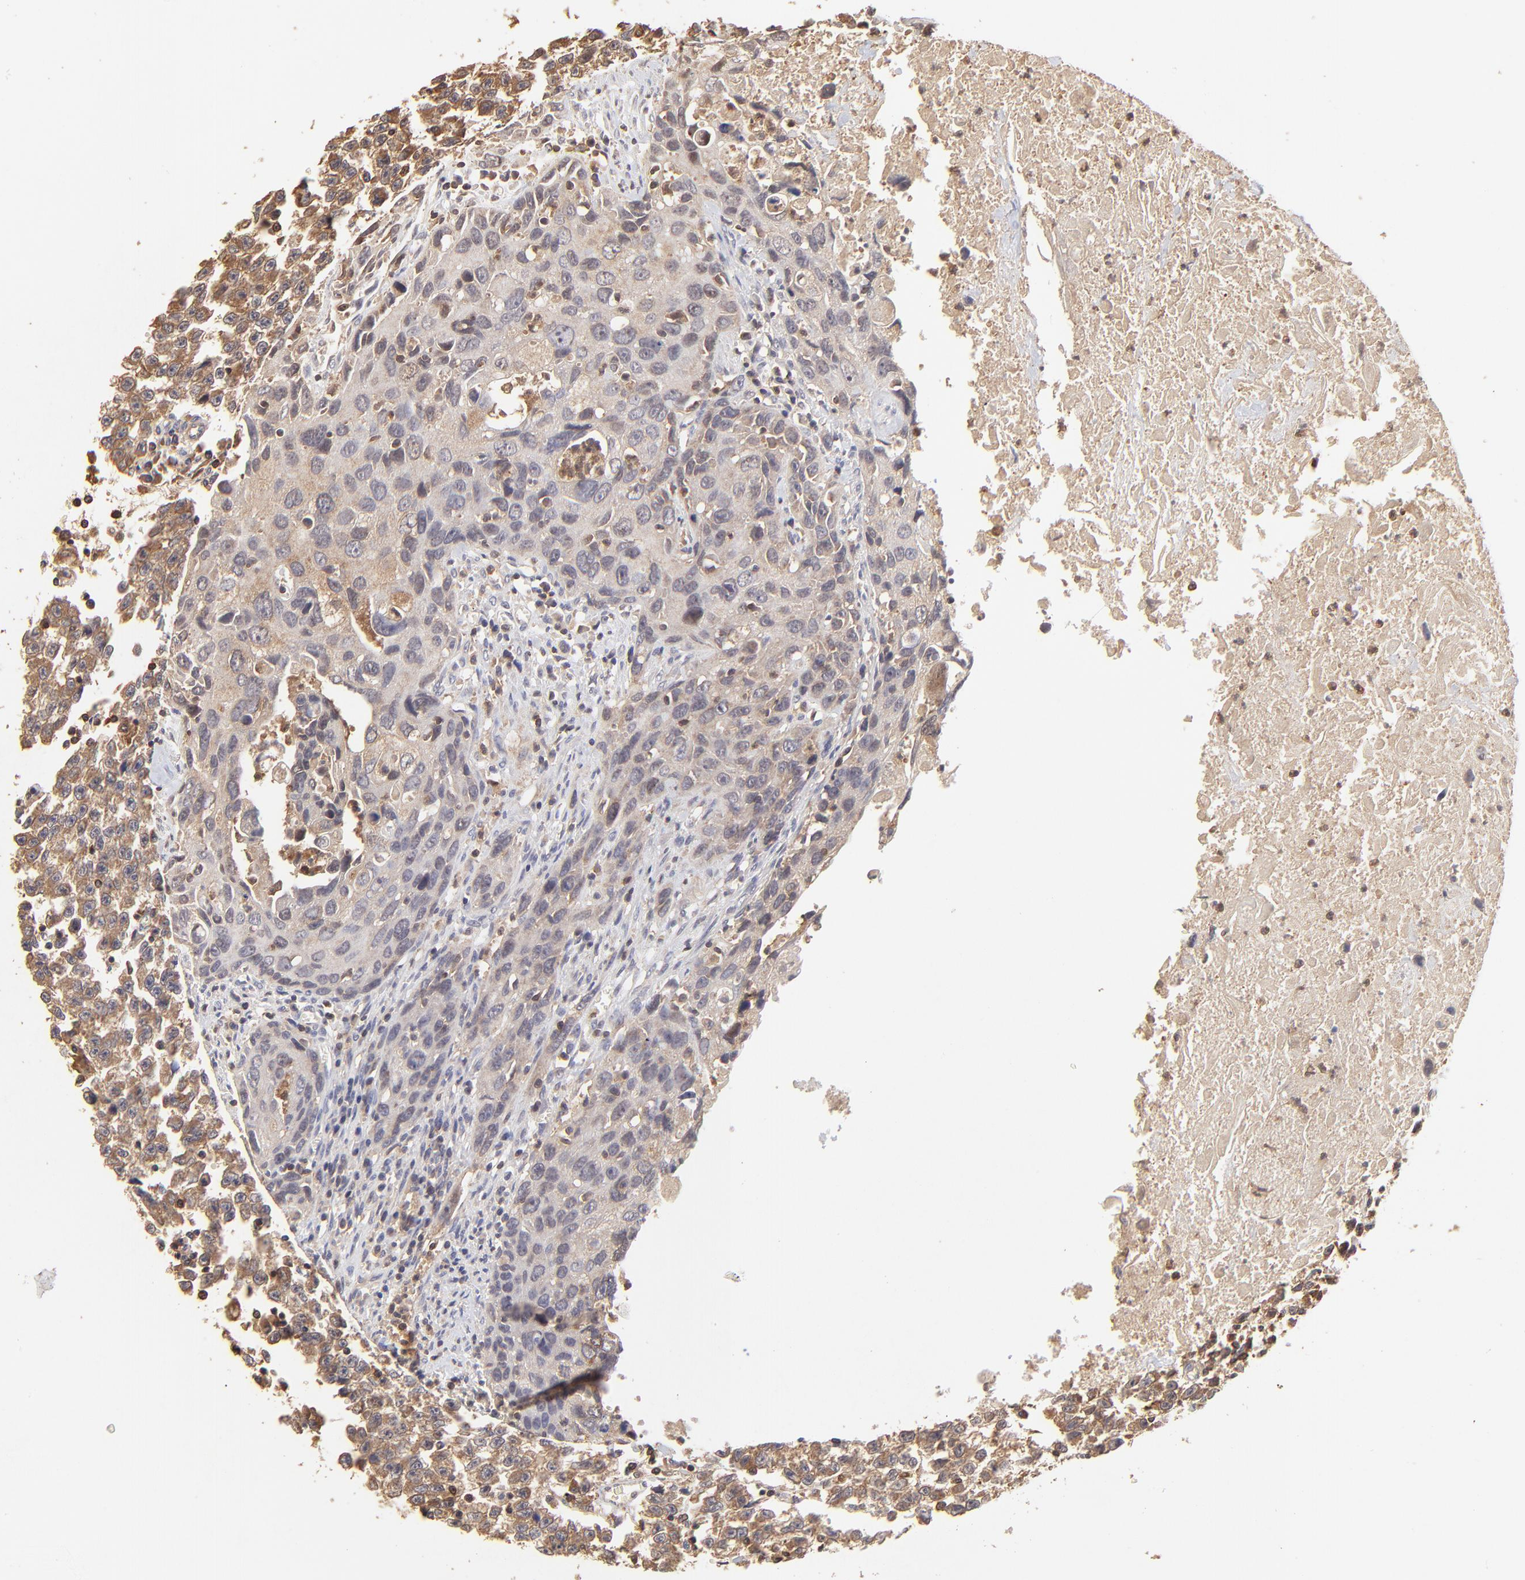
{"staining": {"intensity": "moderate", "quantity": ">75%", "location": "cytoplasmic/membranous"}, "tissue": "urothelial cancer", "cell_type": "Tumor cells", "image_type": "cancer", "snomed": [{"axis": "morphology", "description": "Urothelial carcinoma, High grade"}, {"axis": "topography", "description": "Urinary bladder"}], "caption": "This photomicrograph reveals immunohistochemistry staining of human urothelial cancer, with medium moderate cytoplasmic/membranous staining in about >75% of tumor cells.", "gene": "STON2", "patient": {"sex": "male", "age": 71}}